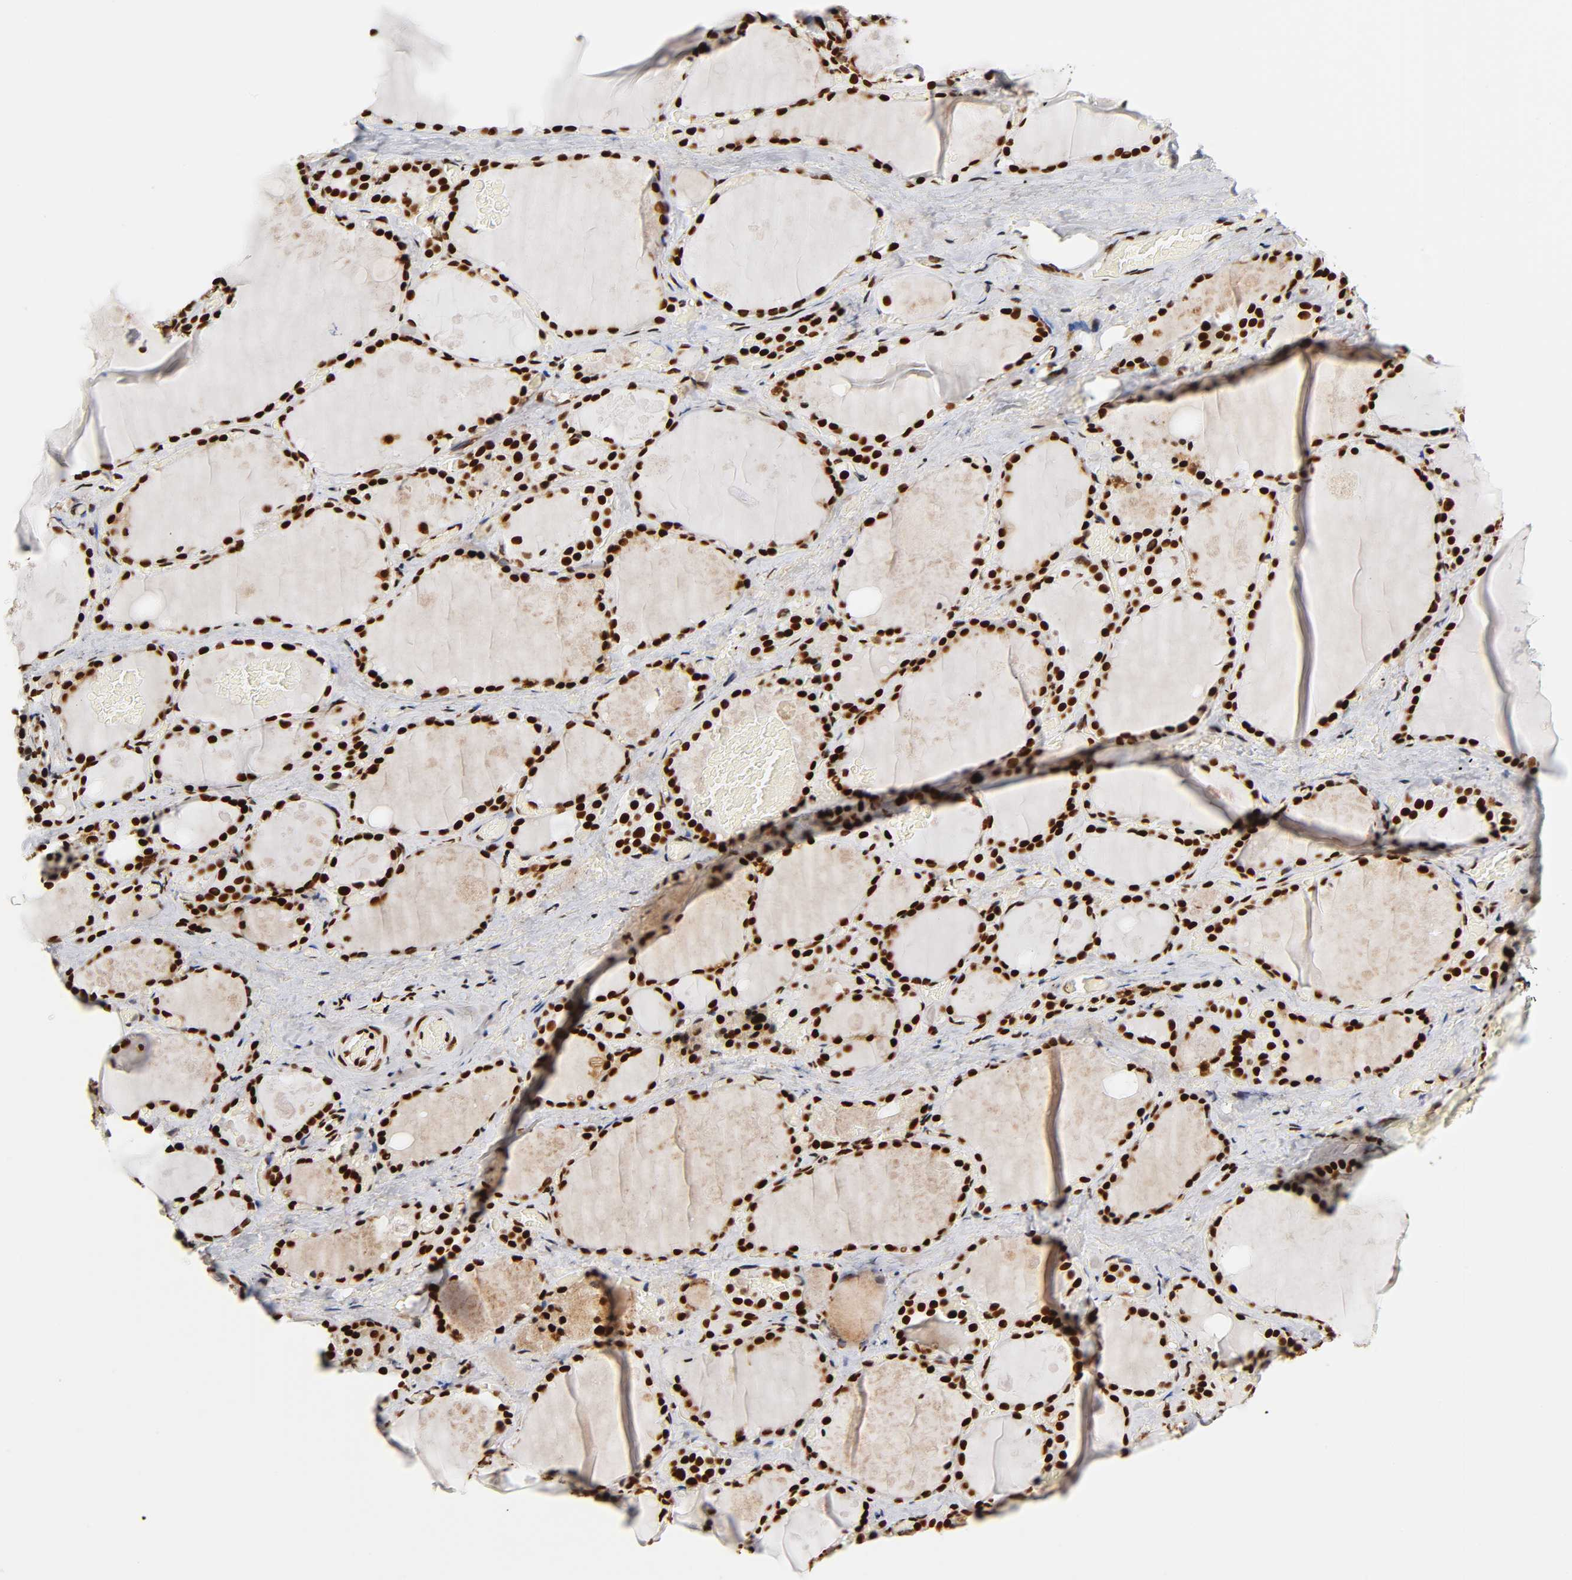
{"staining": {"intensity": "strong", "quantity": ">75%", "location": "nuclear"}, "tissue": "thyroid gland", "cell_type": "Glandular cells", "image_type": "normal", "snomed": [{"axis": "morphology", "description": "Normal tissue, NOS"}, {"axis": "topography", "description": "Thyroid gland"}], "caption": "About >75% of glandular cells in benign thyroid gland display strong nuclear protein staining as visualized by brown immunohistochemical staining.", "gene": "XRCC6", "patient": {"sex": "male", "age": 61}}